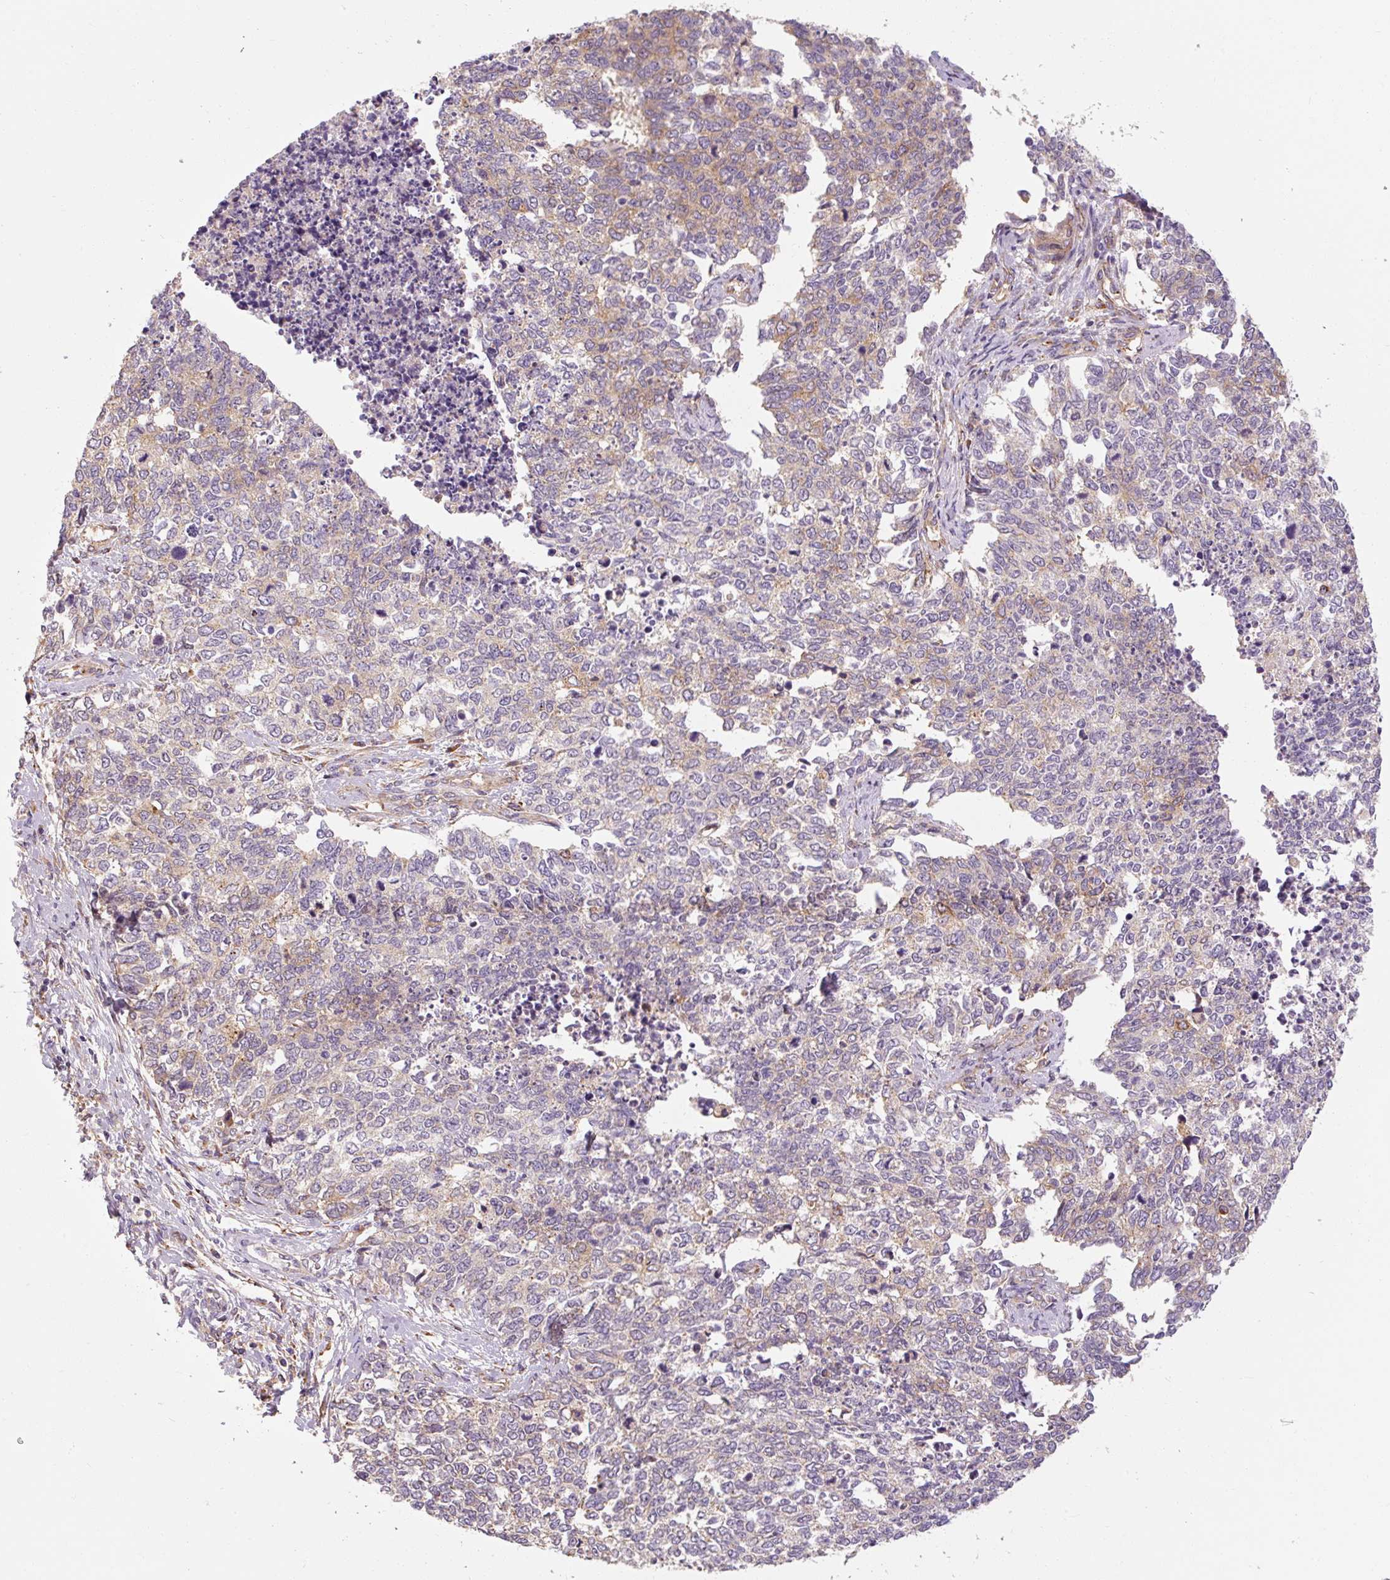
{"staining": {"intensity": "moderate", "quantity": "<25%", "location": "cytoplasmic/membranous"}, "tissue": "cervical cancer", "cell_type": "Tumor cells", "image_type": "cancer", "snomed": [{"axis": "morphology", "description": "Squamous cell carcinoma, NOS"}, {"axis": "topography", "description": "Cervix"}], "caption": "Cervical cancer (squamous cell carcinoma) stained with IHC reveals moderate cytoplasmic/membranous positivity in approximately <25% of tumor cells.", "gene": "TBC1D4", "patient": {"sex": "female", "age": 63}}